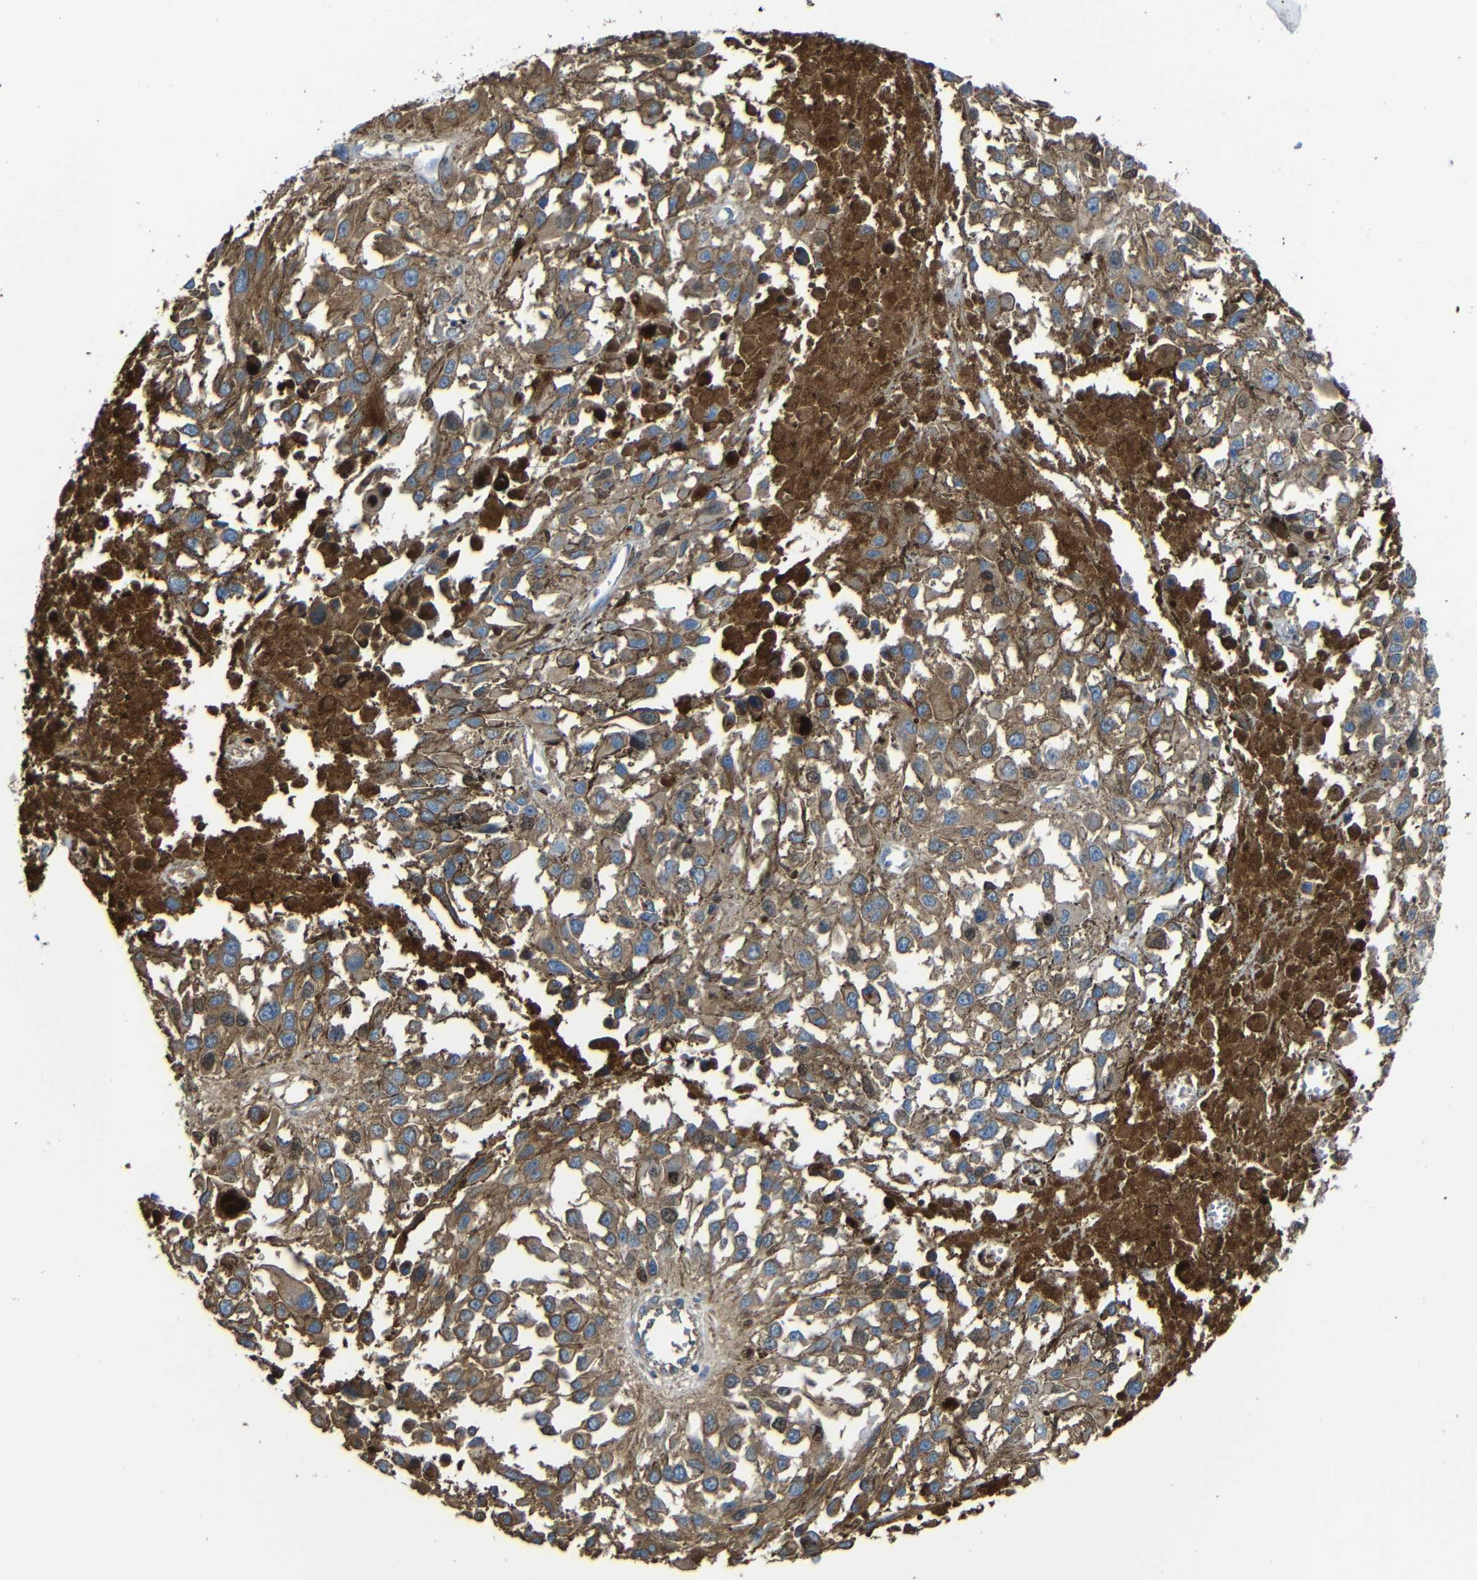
{"staining": {"intensity": "weak", "quantity": ">75%", "location": "cytoplasmic/membranous"}, "tissue": "melanoma", "cell_type": "Tumor cells", "image_type": "cancer", "snomed": [{"axis": "morphology", "description": "Malignant melanoma, Metastatic site"}, {"axis": "topography", "description": "Lymph node"}], "caption": "Immunohistochemistry (IHC) of human malignant melanoma (metastatic site) reveals low levels of weak cytoplasmic/membranous expression in about >75% of tumor cells. (Stains: DAB (3,3'-diaminobenzidine) in brown, nuclei in blue, Microscopy: brightfield microscopy at high magnification).", "gene": "SERPINA1", "patient": {"sex": "male", "age": 59}}